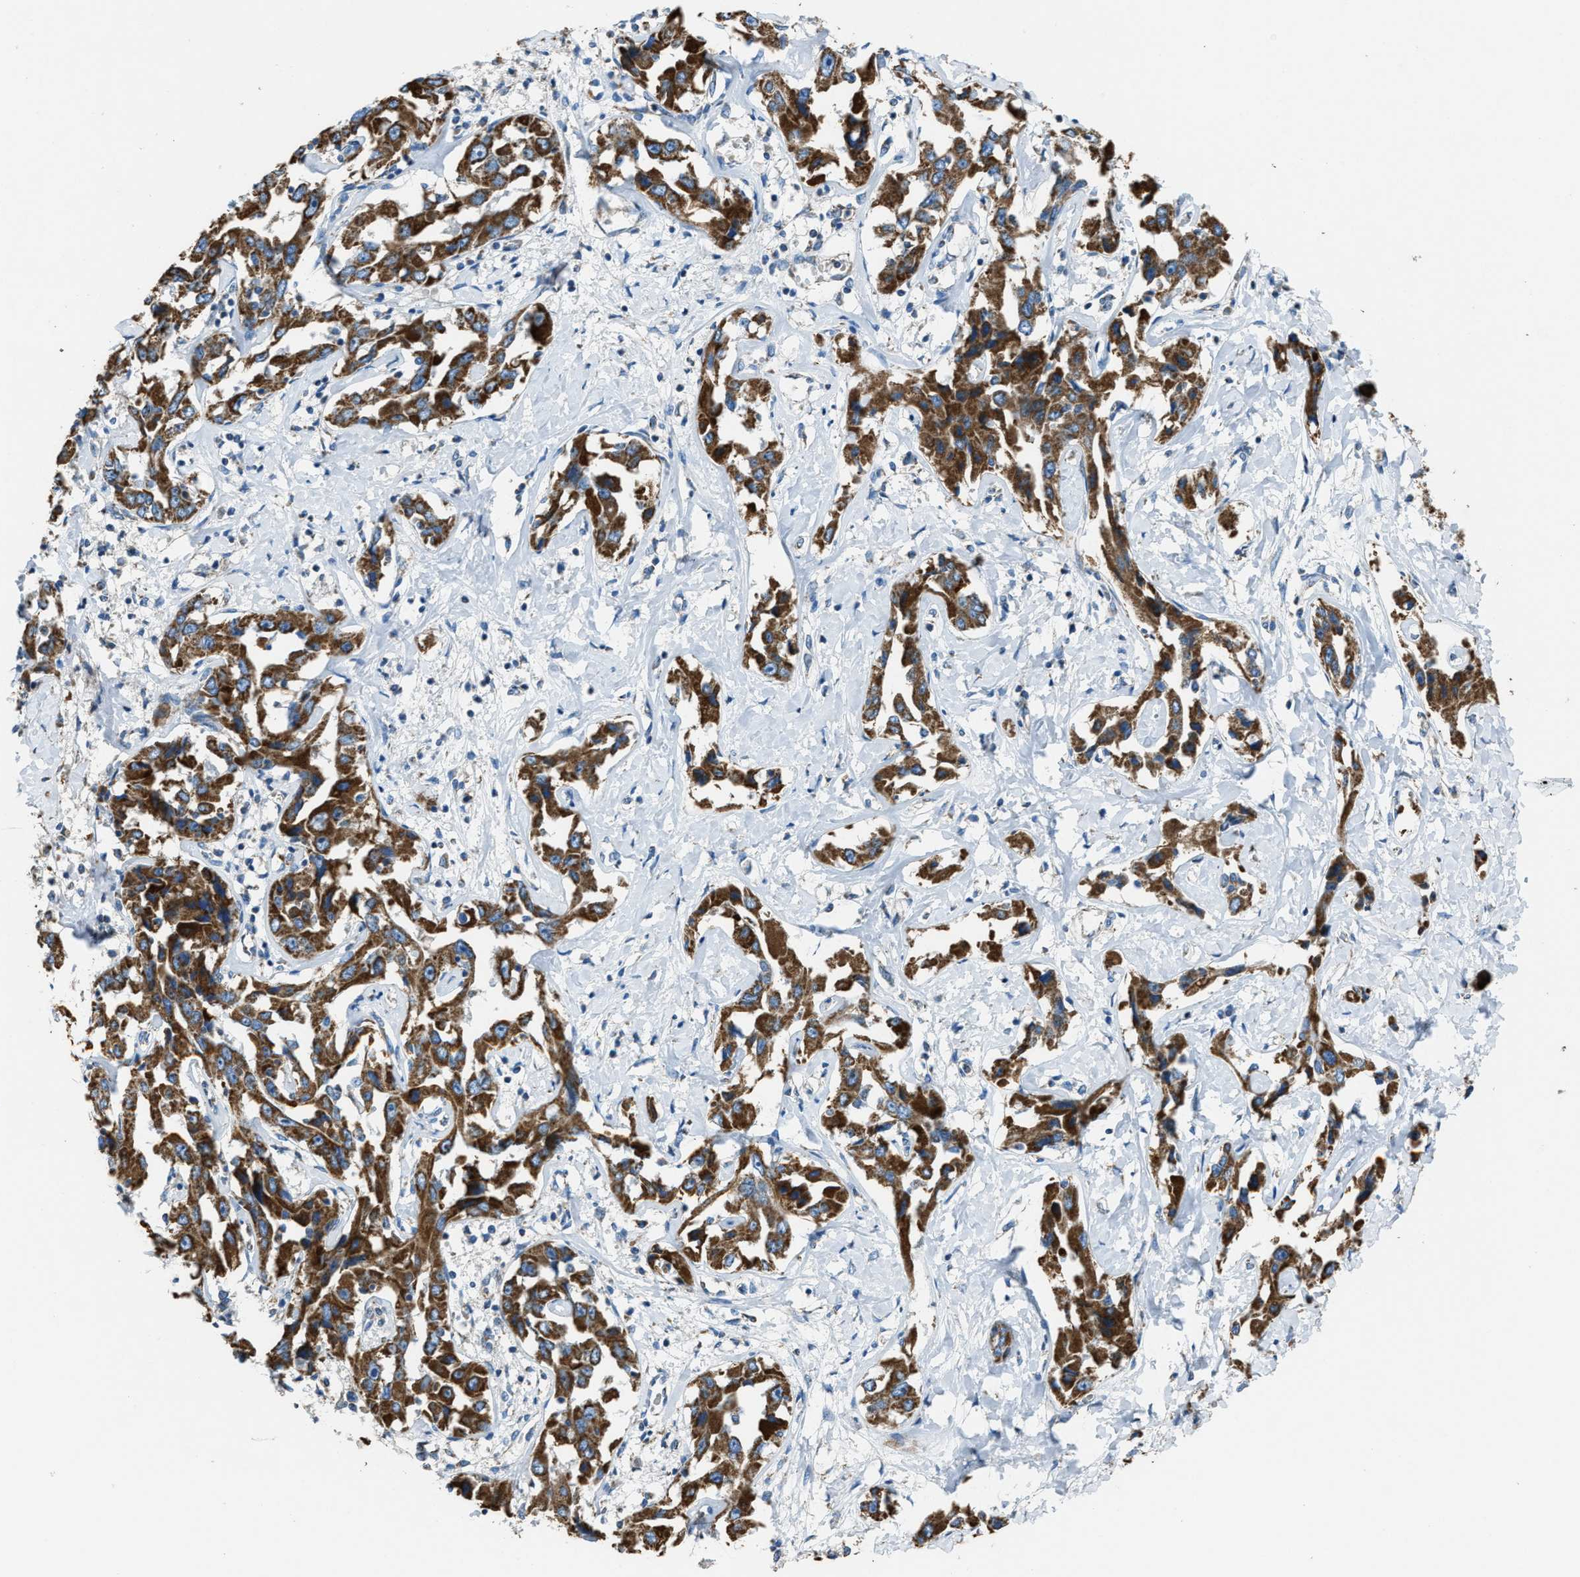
{"staining": {"intensity": "strong", "quantity": ">75%", "location": "cytoplasmic/membranous"}, "tissue": "liver cancer", "cell_type": "Tumor cells", "image_type": "cancer", "snomed": [{"axis": "morphology", "description": "Cholangiocarcinoma"}, {"axis": "topography", "description": "Liver"}], "caption": "Liver cholangiocarcinoma stained with IHC reveals strong cytoplasmic/membranous expression in about >75% of tumor cells.", "gene": "SLC25A11", "patient": {"sex": "male", "age": 59}}